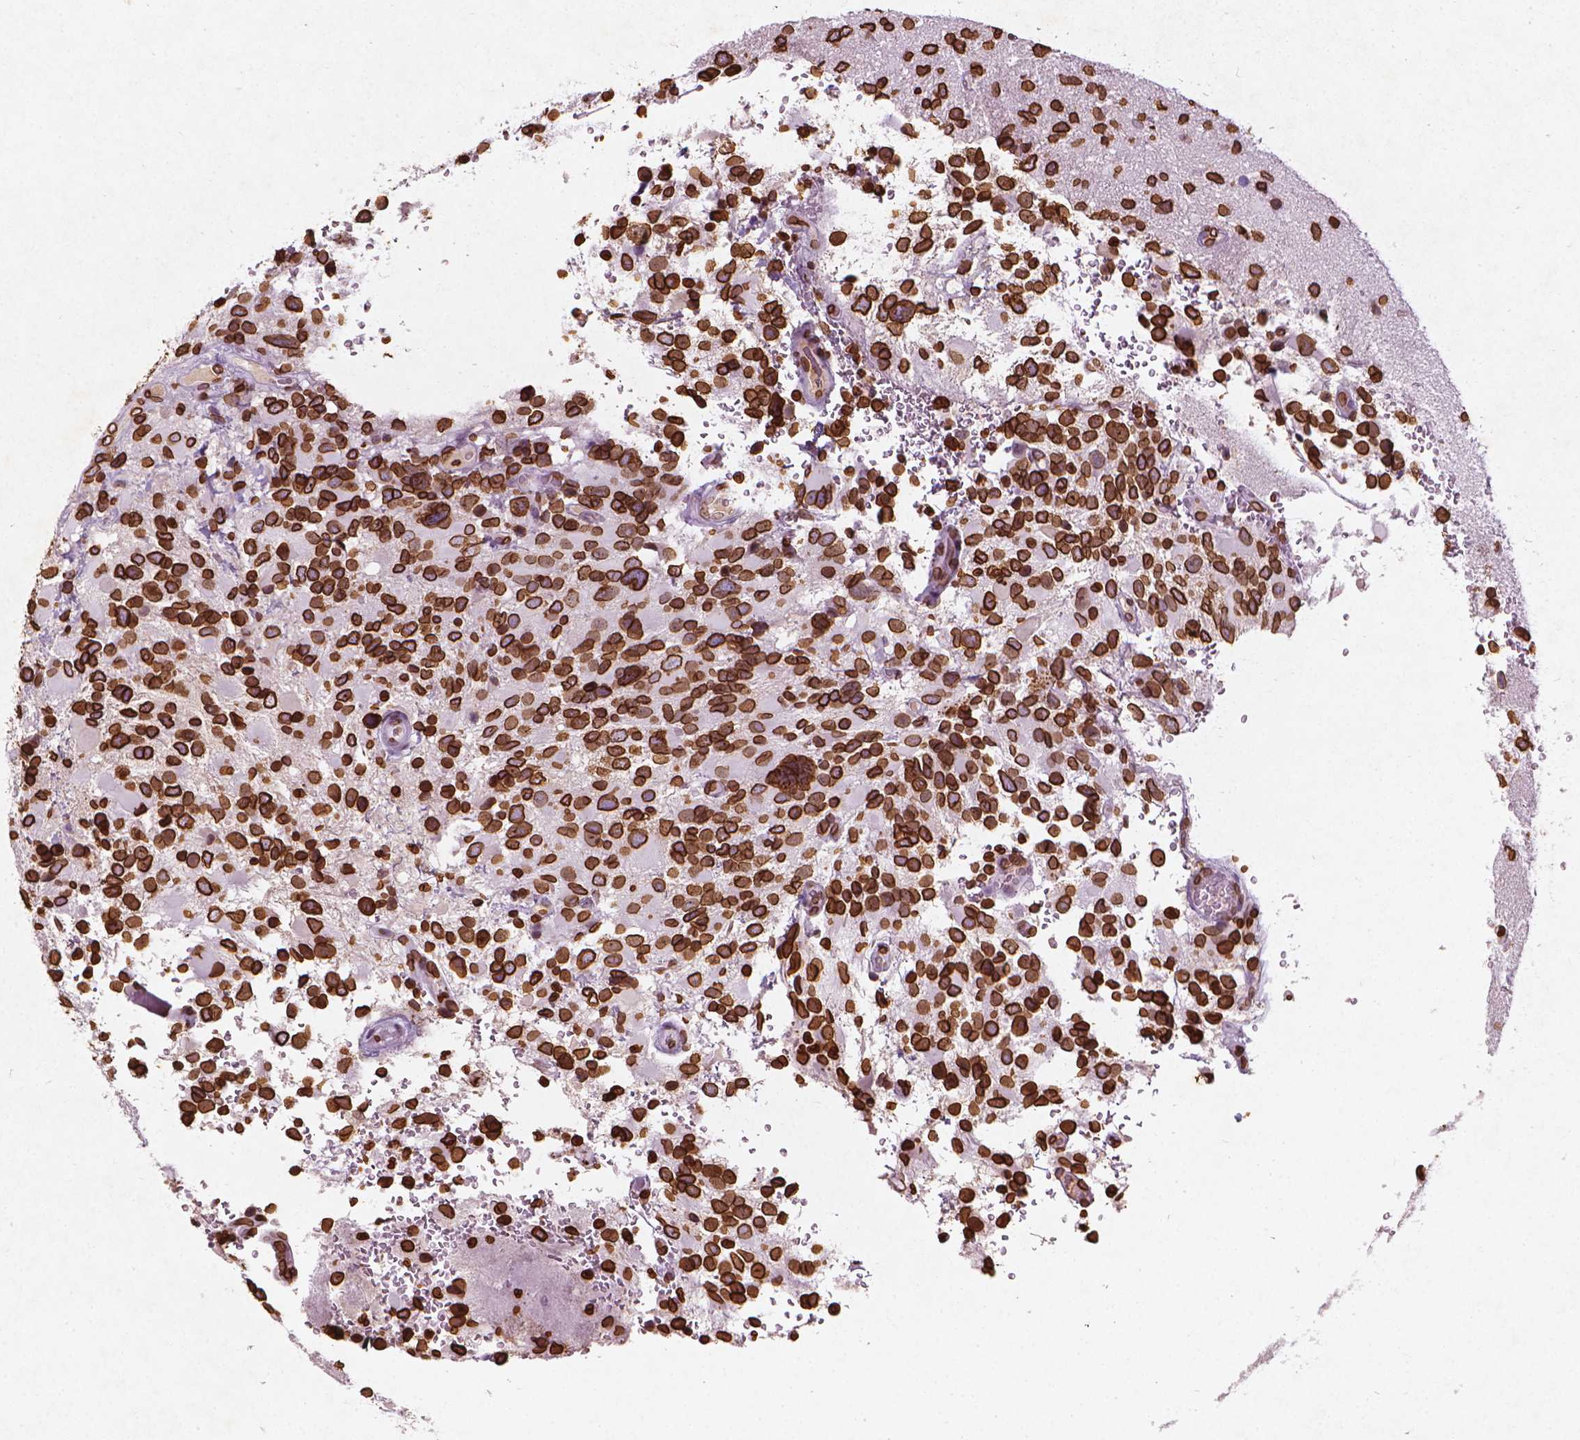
{"staining": {"intensity": "strong", "quantity": ">75%", "location": "cytoplasmic/membranous,nuclear"}, "tissue": "glioma", "cell_type": "Tumor cells", "image_type": "cancer", "snomed": [{"axis": "morphology", "description": "Glioma, malignant, Low grade"}, {"axis": "topography", "description": "Brain"}], "caption": "IHC (DAB) staining of low-grade glioma (malignant) demonstrates strong cytoplasmic/membranous and nuclear protein expression in approximately >75% of tumor cells.", "gene": "LMNB1", "patient": {"sex": "female", "age": 32}}